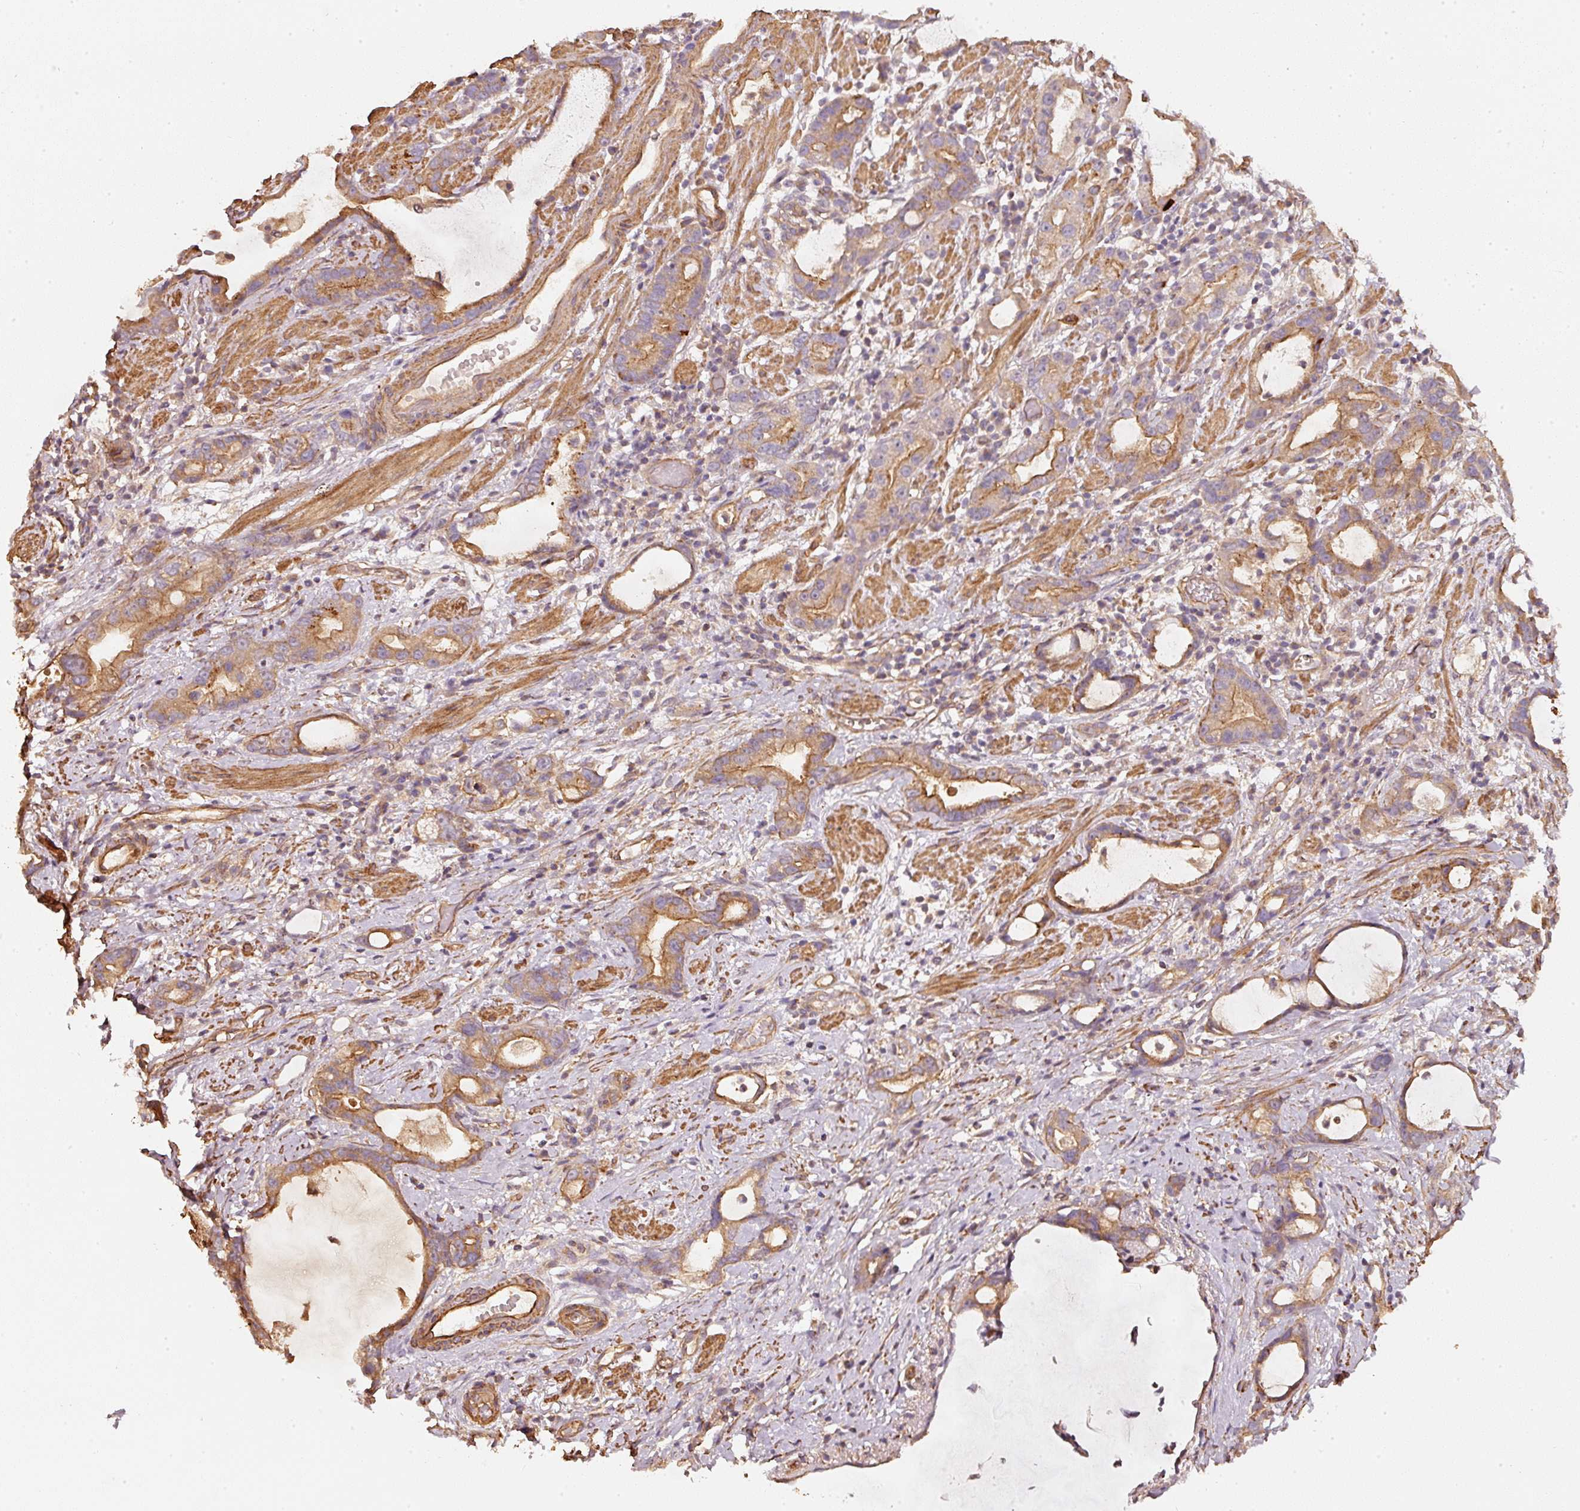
{"staining": {"intensity": "moderate", "quantity": ">75%", "location": "cytoplasmic/membranous"}, "tissue": "stomach cancer", "cell_type": "Tumor cells", "image_type": "cancer", "snomed": [{"axis": "morphology", "description": "Adenocarcinoma, NOS"}, {"axis": "topography", "description": "Stomach"}], "caption": "This photomicrograph demonstrates immunohistochemistry staining of human stomach cancer, with medium moderate cytoplasmic/membranous staining in approximately >75% of tumor cells.", "gene": "CEP95", "patient": {"sex": "male", "age": 55}}